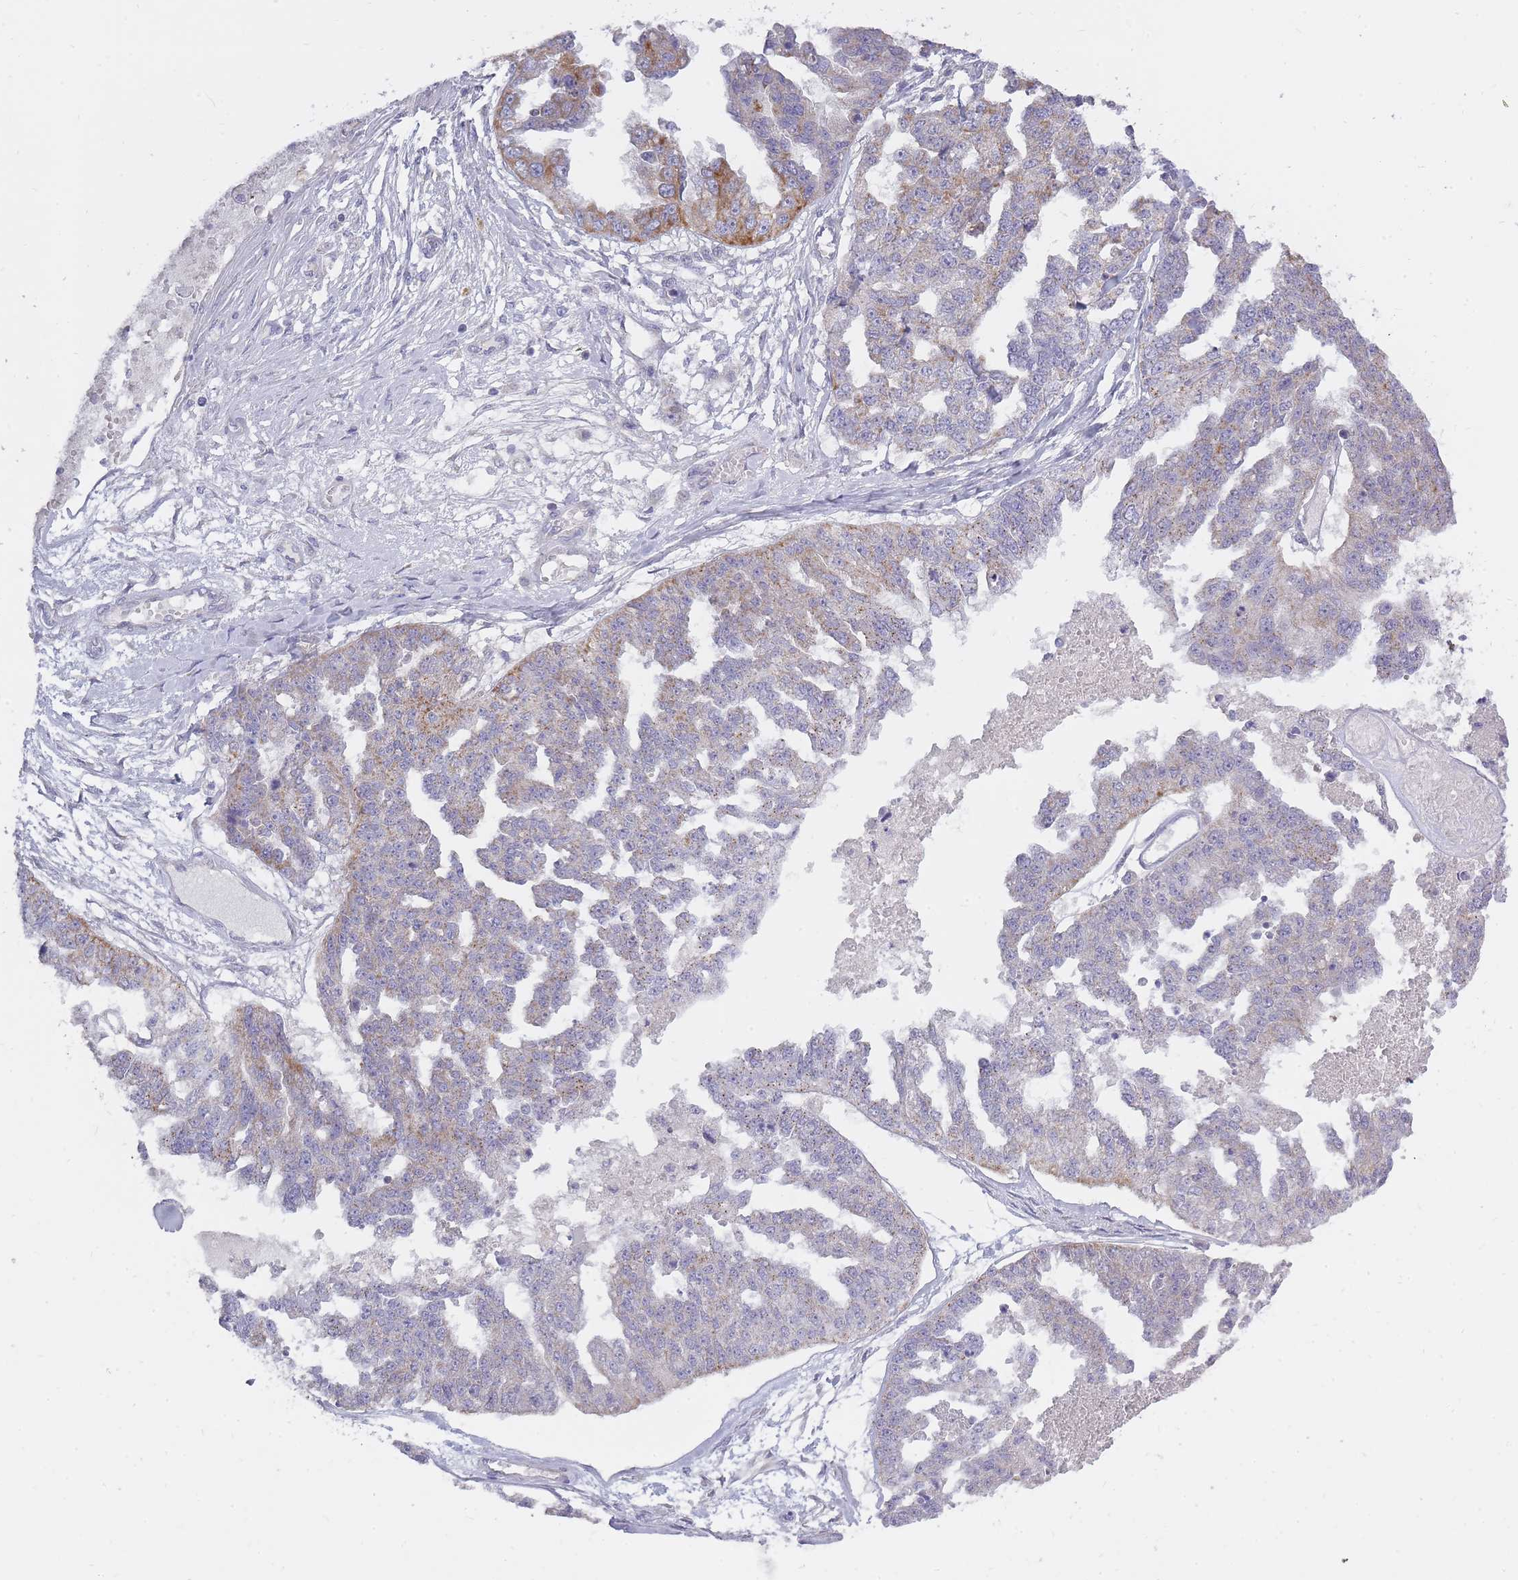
{"staining": {"intensity": "moderate", "quantity": "<25%", "location": "cytoplasmic/membranous"}, "tissue": "ovarian cancer", "cell_type": "Tumor cells", "image_type": "cancer", "snomed": [{"axis": "morphology", "description": "Cystadenocarcinoma, serous, NOS"}, {"axis": "topography", "description": "Ovary"}], "caption": "Ovarian cancer stained with DAB (3,3'-diaminobenzidine) immunohistochemistry (IHC) shows low levels of moderate cytoplasmic/membranous expression in approximately <25% of tumor cells. (brown staining indicates protein expression, while blue staining denotes nuclei).", "gene": "ALKBH4", "patient": {"sex": "female", "age": 58}}